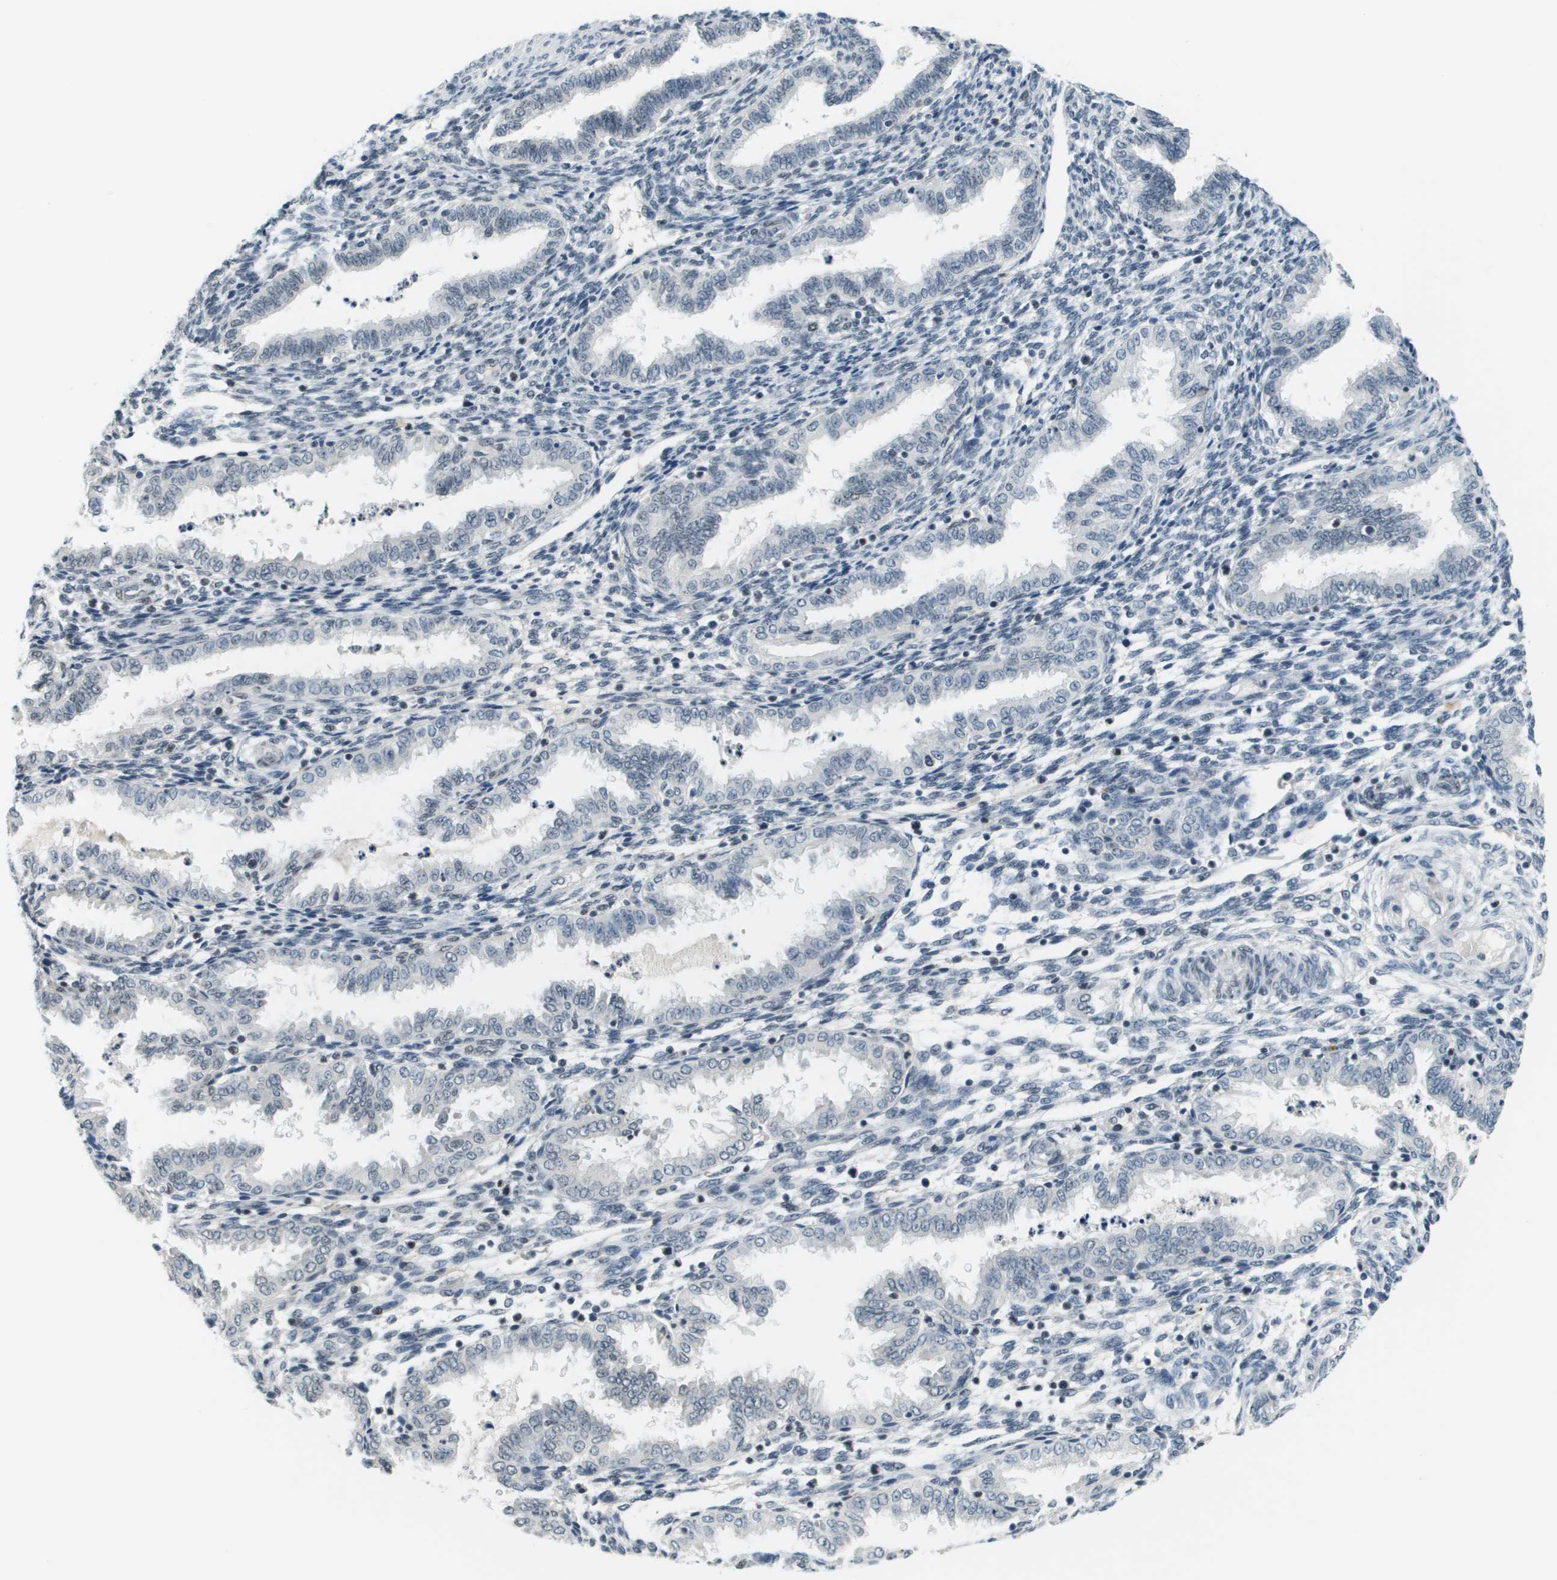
{"staining": {"intensity": "moderate", "quantity": "25%-75%", "location": "nuclear"}, "tissue": "endometrium", "cell_type": "Cells in endometrial stroma", "image_type": "normal", "snomed": [{"axis": "morphology", "description": "Normal tissue, NOS"}, {"axis": "topography", "description": "Endometrium"}], "caption": "Cells in endometrial stroma exhibit medium levels of moderate nuclear positivity in about 25%-75% of cells in benign endometrium.", "gene": "CBX5", "patient": {"sex": "female", "age": 33}}